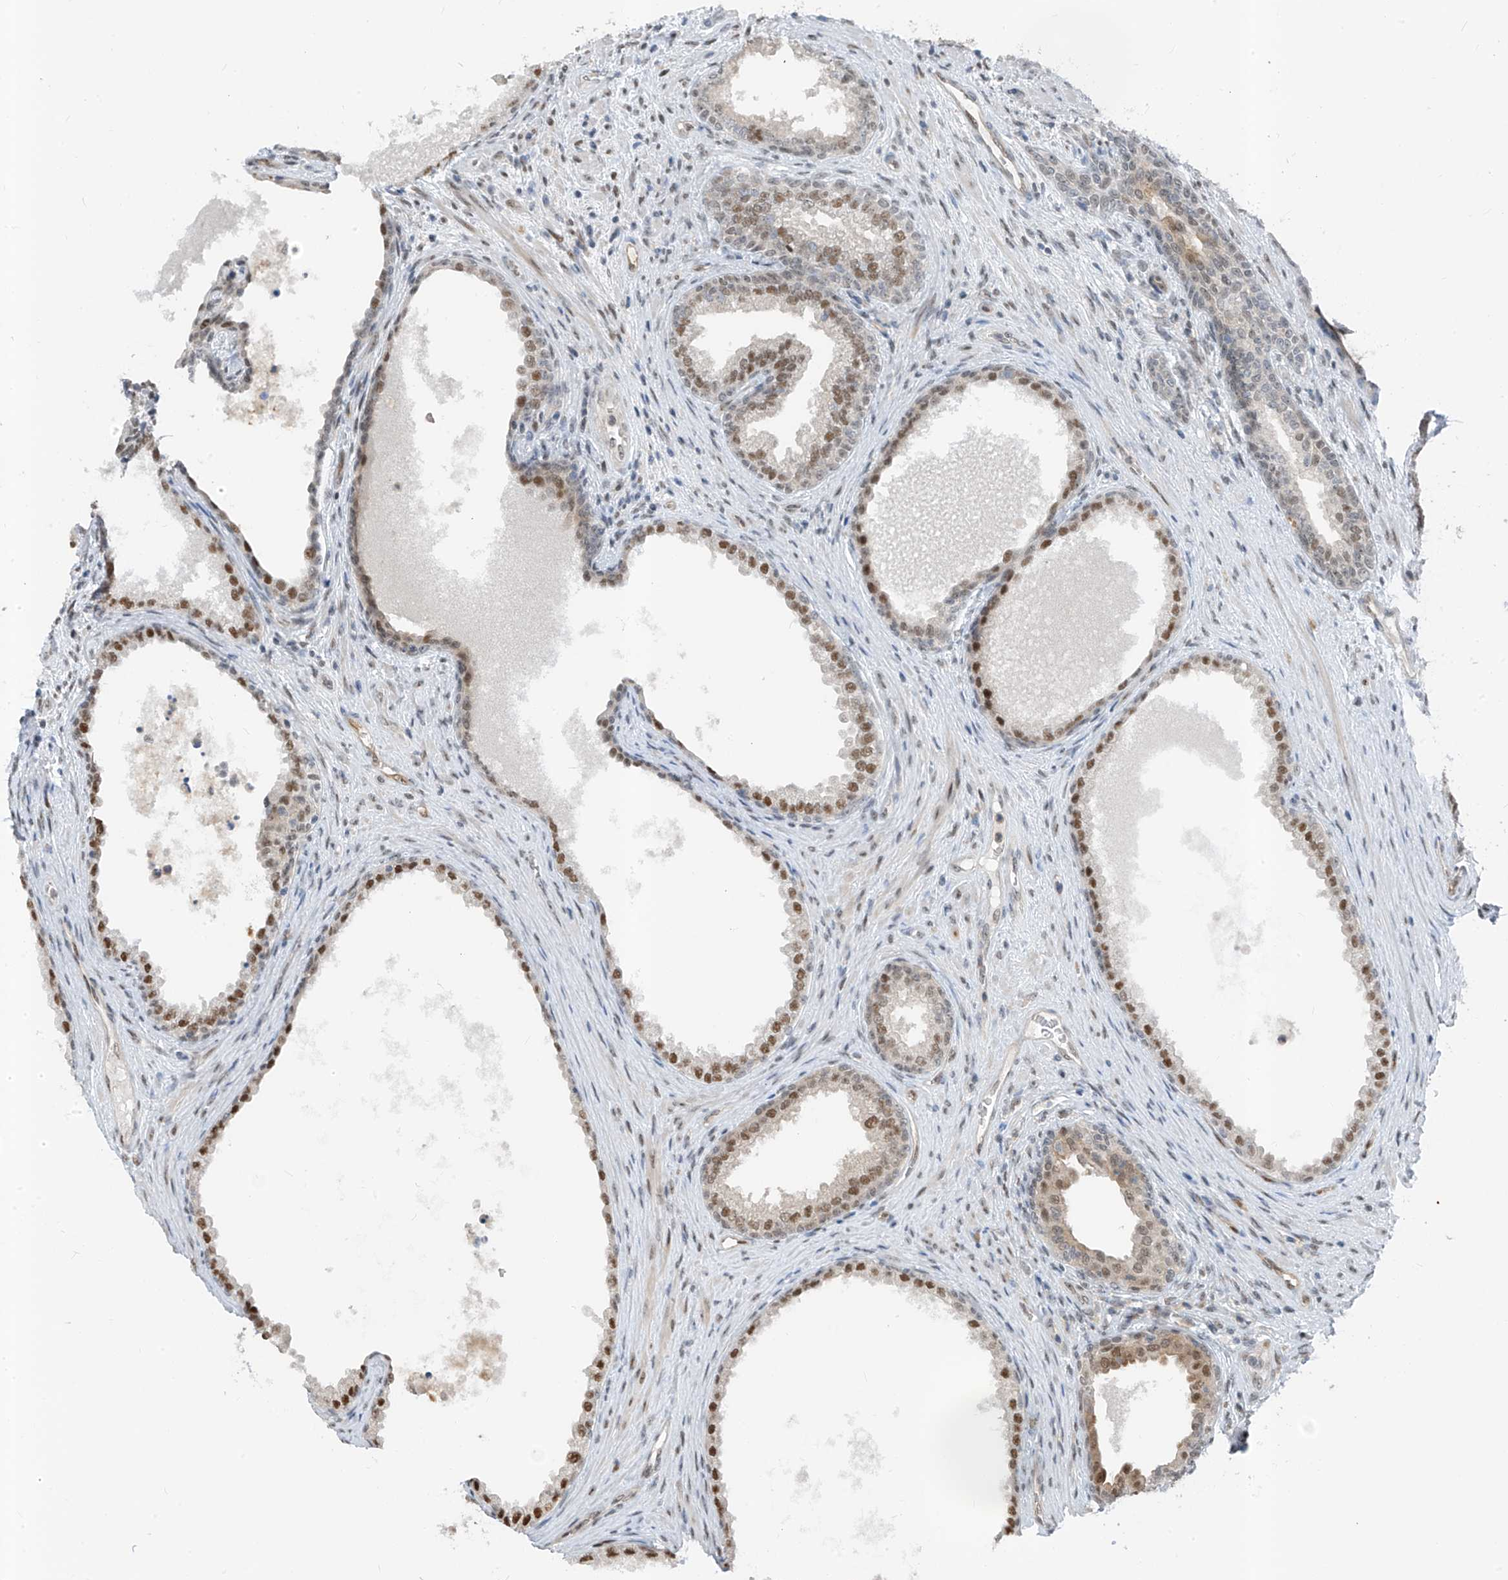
{"staining": {"intensity": "moderate", "quantity": "25%-75%", "location": "nuclear"}, "tissue": "prostate", "cell_type": "Glandular cells", "image_type": "normal", "snomed": [{"axis": "morphology", "description": "Normal tissue, NOS"}, {"axis": "topography", "description": "Prostate"}], "caption": "Immunohistochemistry (IHC) (DAB) staining of normal prostate displays moderate nuclear protein positivity in about 25%-75% of glandular cells. The protein is shown in brown color, while the nuclei are stained blue.", "gene": "RBP7", "patient": {"sex": "male", "age": 76}}